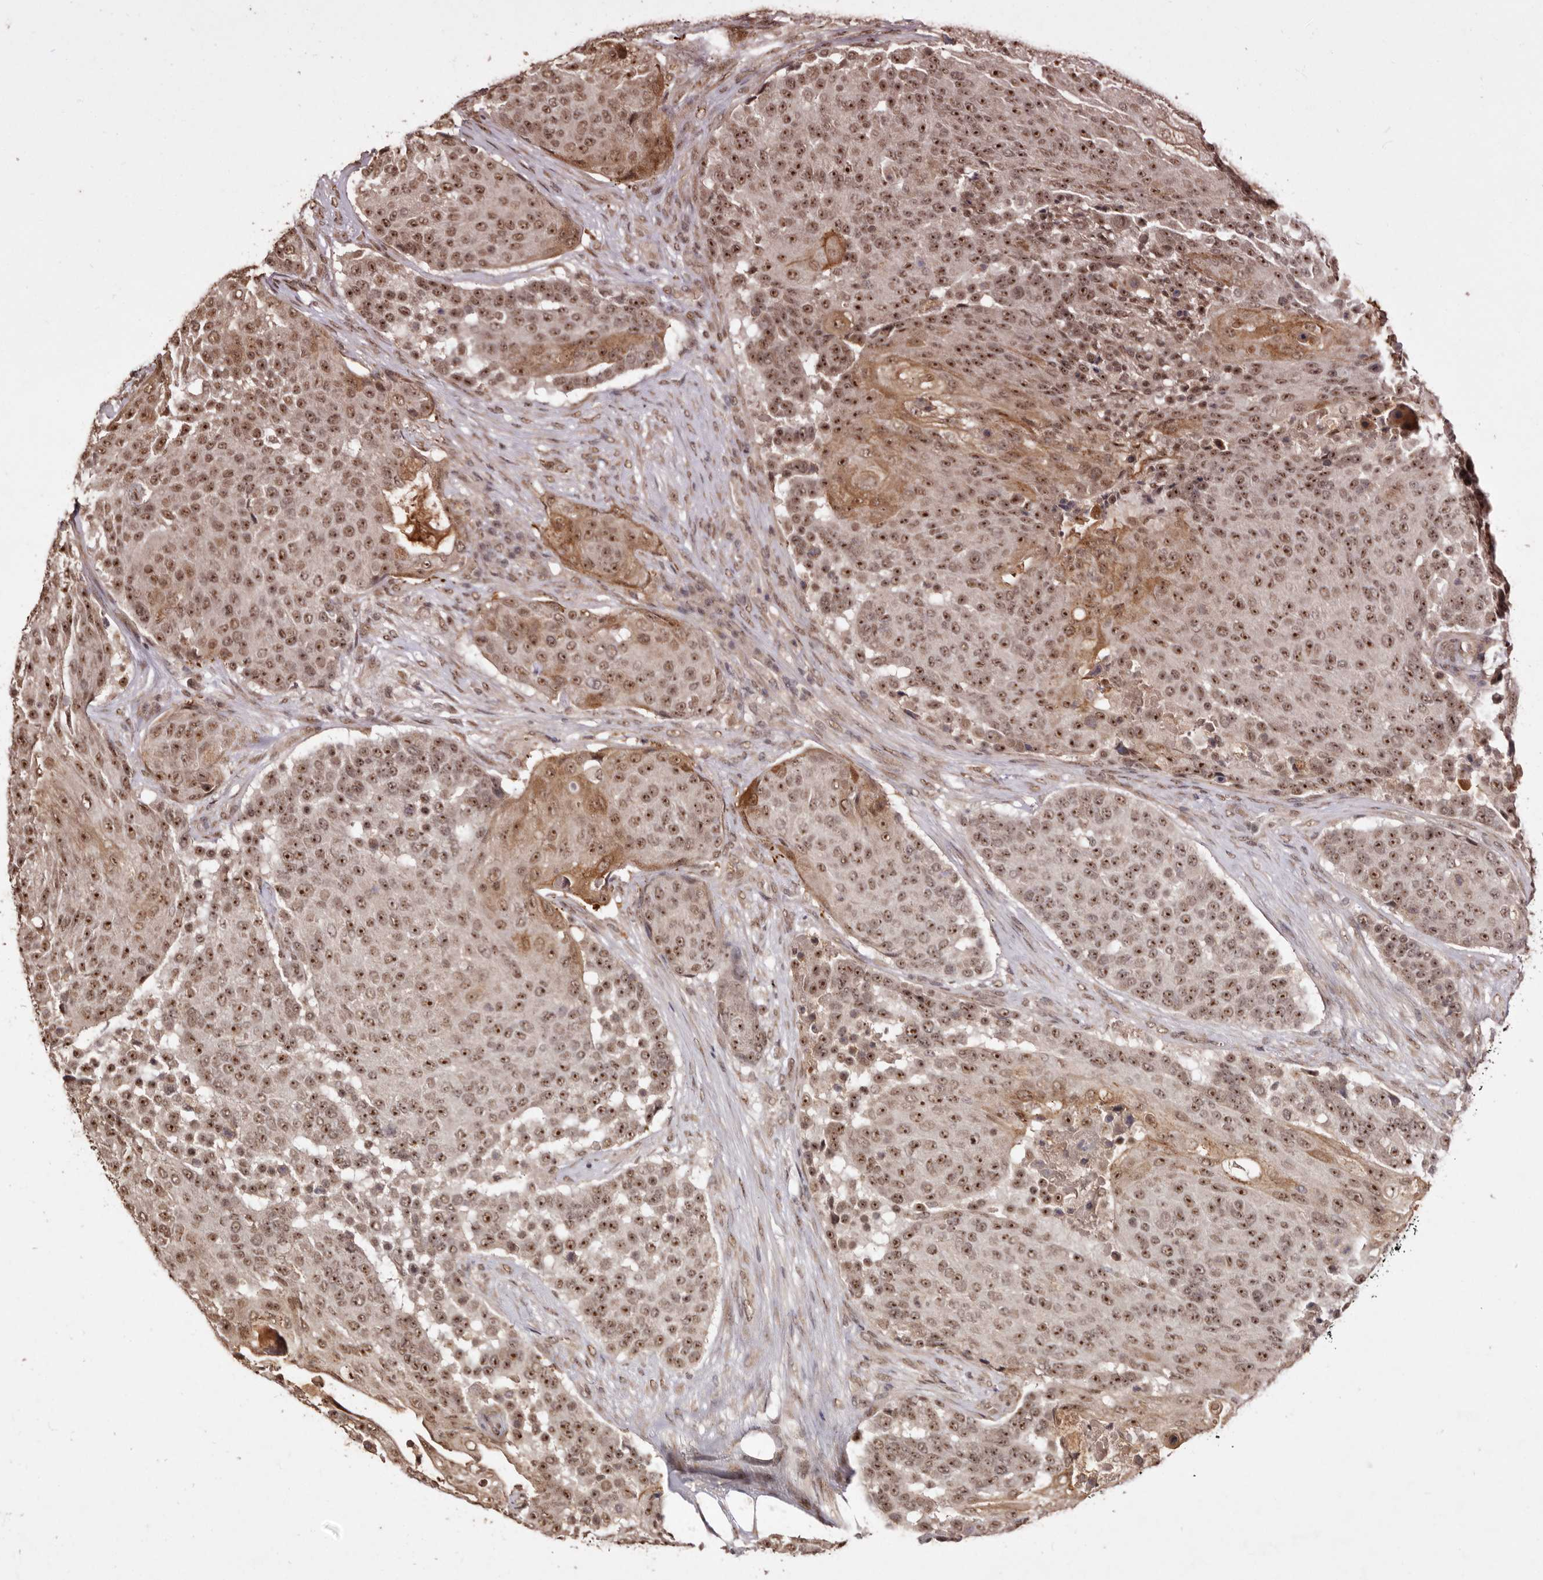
{"staining": {"intensity": "moderate", "quantity": ">75%", "location": "nuclear"}, "tissue": "urothelial cancer", "cell_type": "Tumor cells", "image_type": "cancer", "snomed": [{"axis": "morphology", "description": "Urothelial carcinoma, High grade"}, {"axis": "topography", "description": "Urinary bladder"}], "caption": "A medium amount of moderate nuclear staining is seen in approximately >75% of tumor cells in urothelial carcinoma (high-grade) tissue.", "gene": "NOTCH1", "patient": {"sex": "female", "age": 63}}